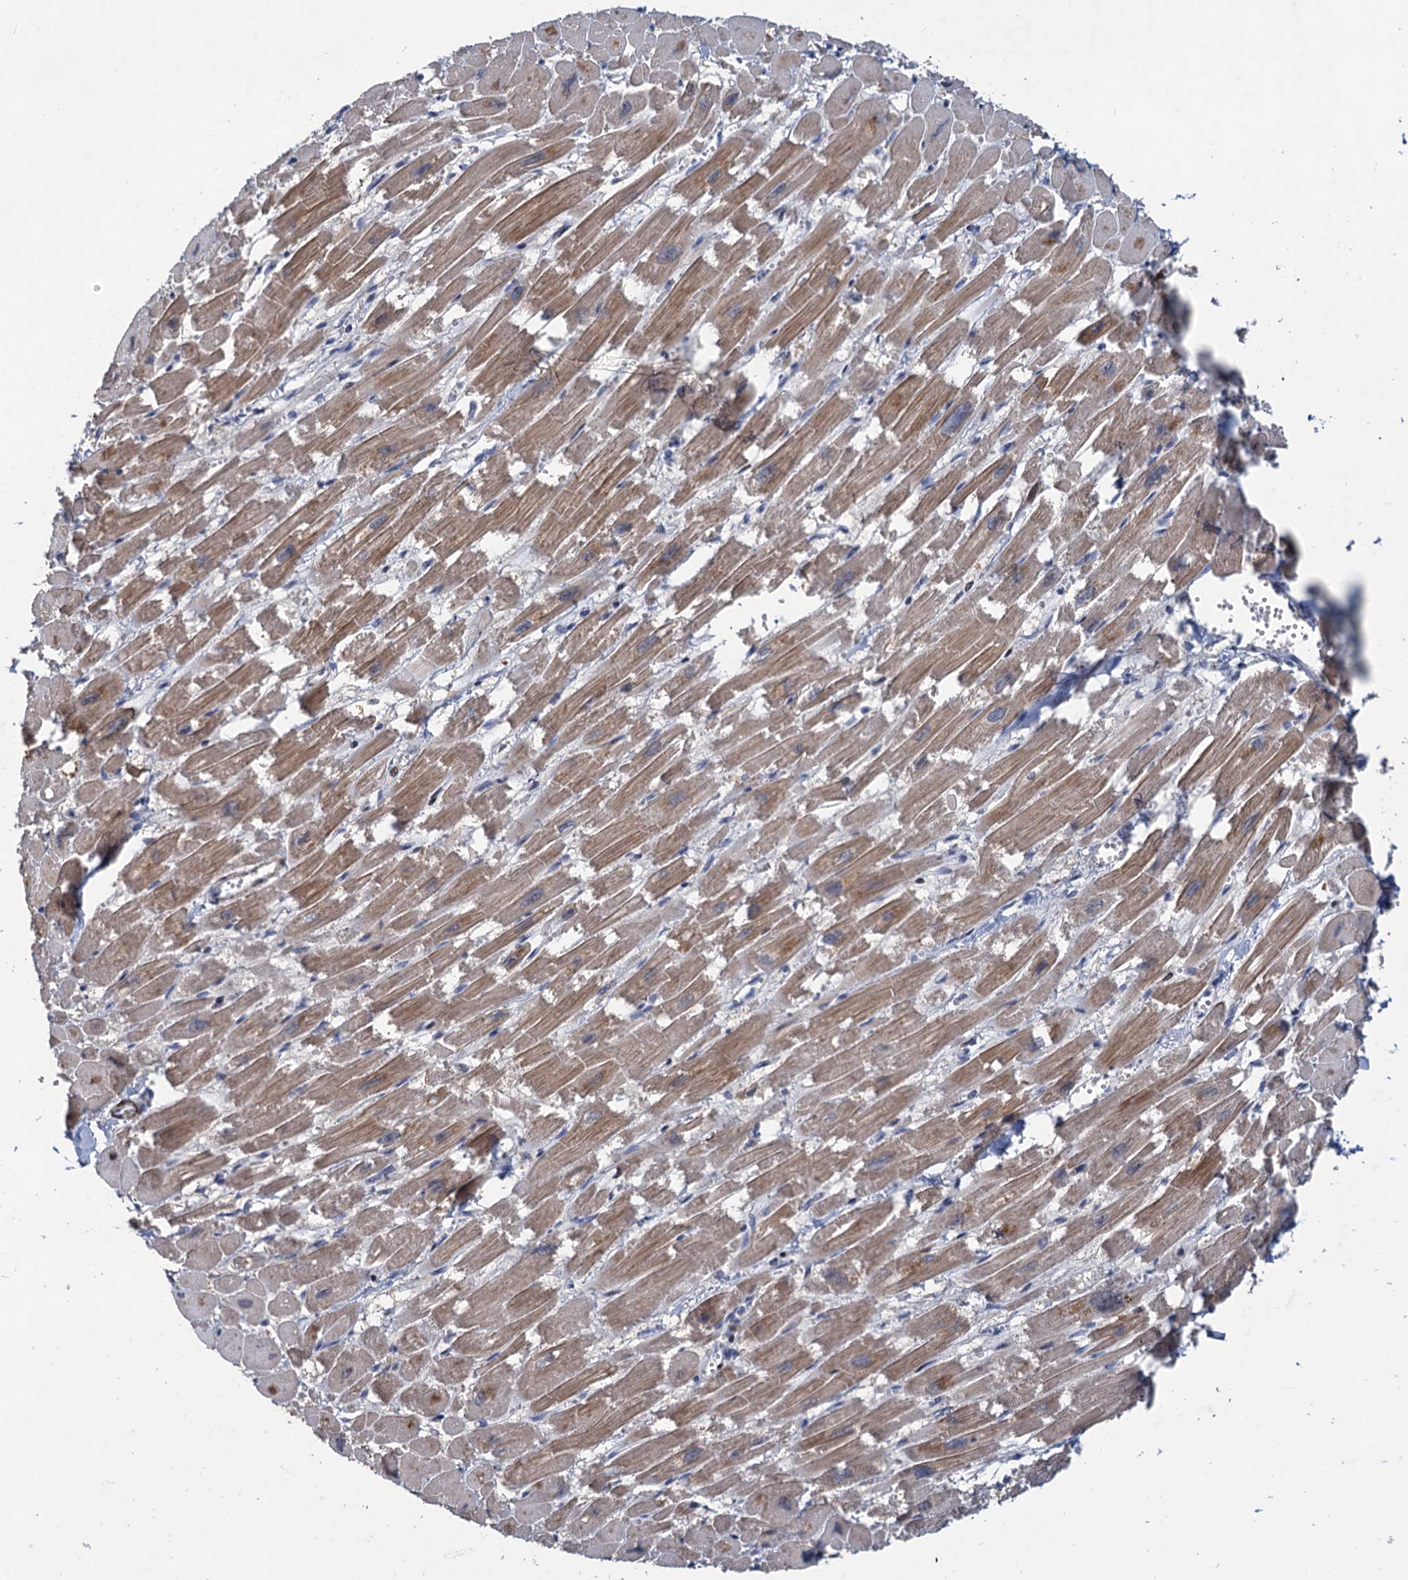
{"staining": {"intensity": "moderate", "quantity": ">75%", "location": "cytoplasmic/membranous"}, "tissue": "heart muscle", "cell_type": "Cardiomyocytes", "image_type": "normal", "snomed": [{"axis": "morphology", "description": "Normal tissue, NOS"}, {"axis": "topography", "description": "Heart"}], "caption": "Immunohistochemical staining of unremarkable heart muscle demonstrates moderate cytoplasmic/membranous protein staining in about >75% of cardiomyocytes.", "gene": "ESYT3", "patient": {"sex": "male", "age": 54}}